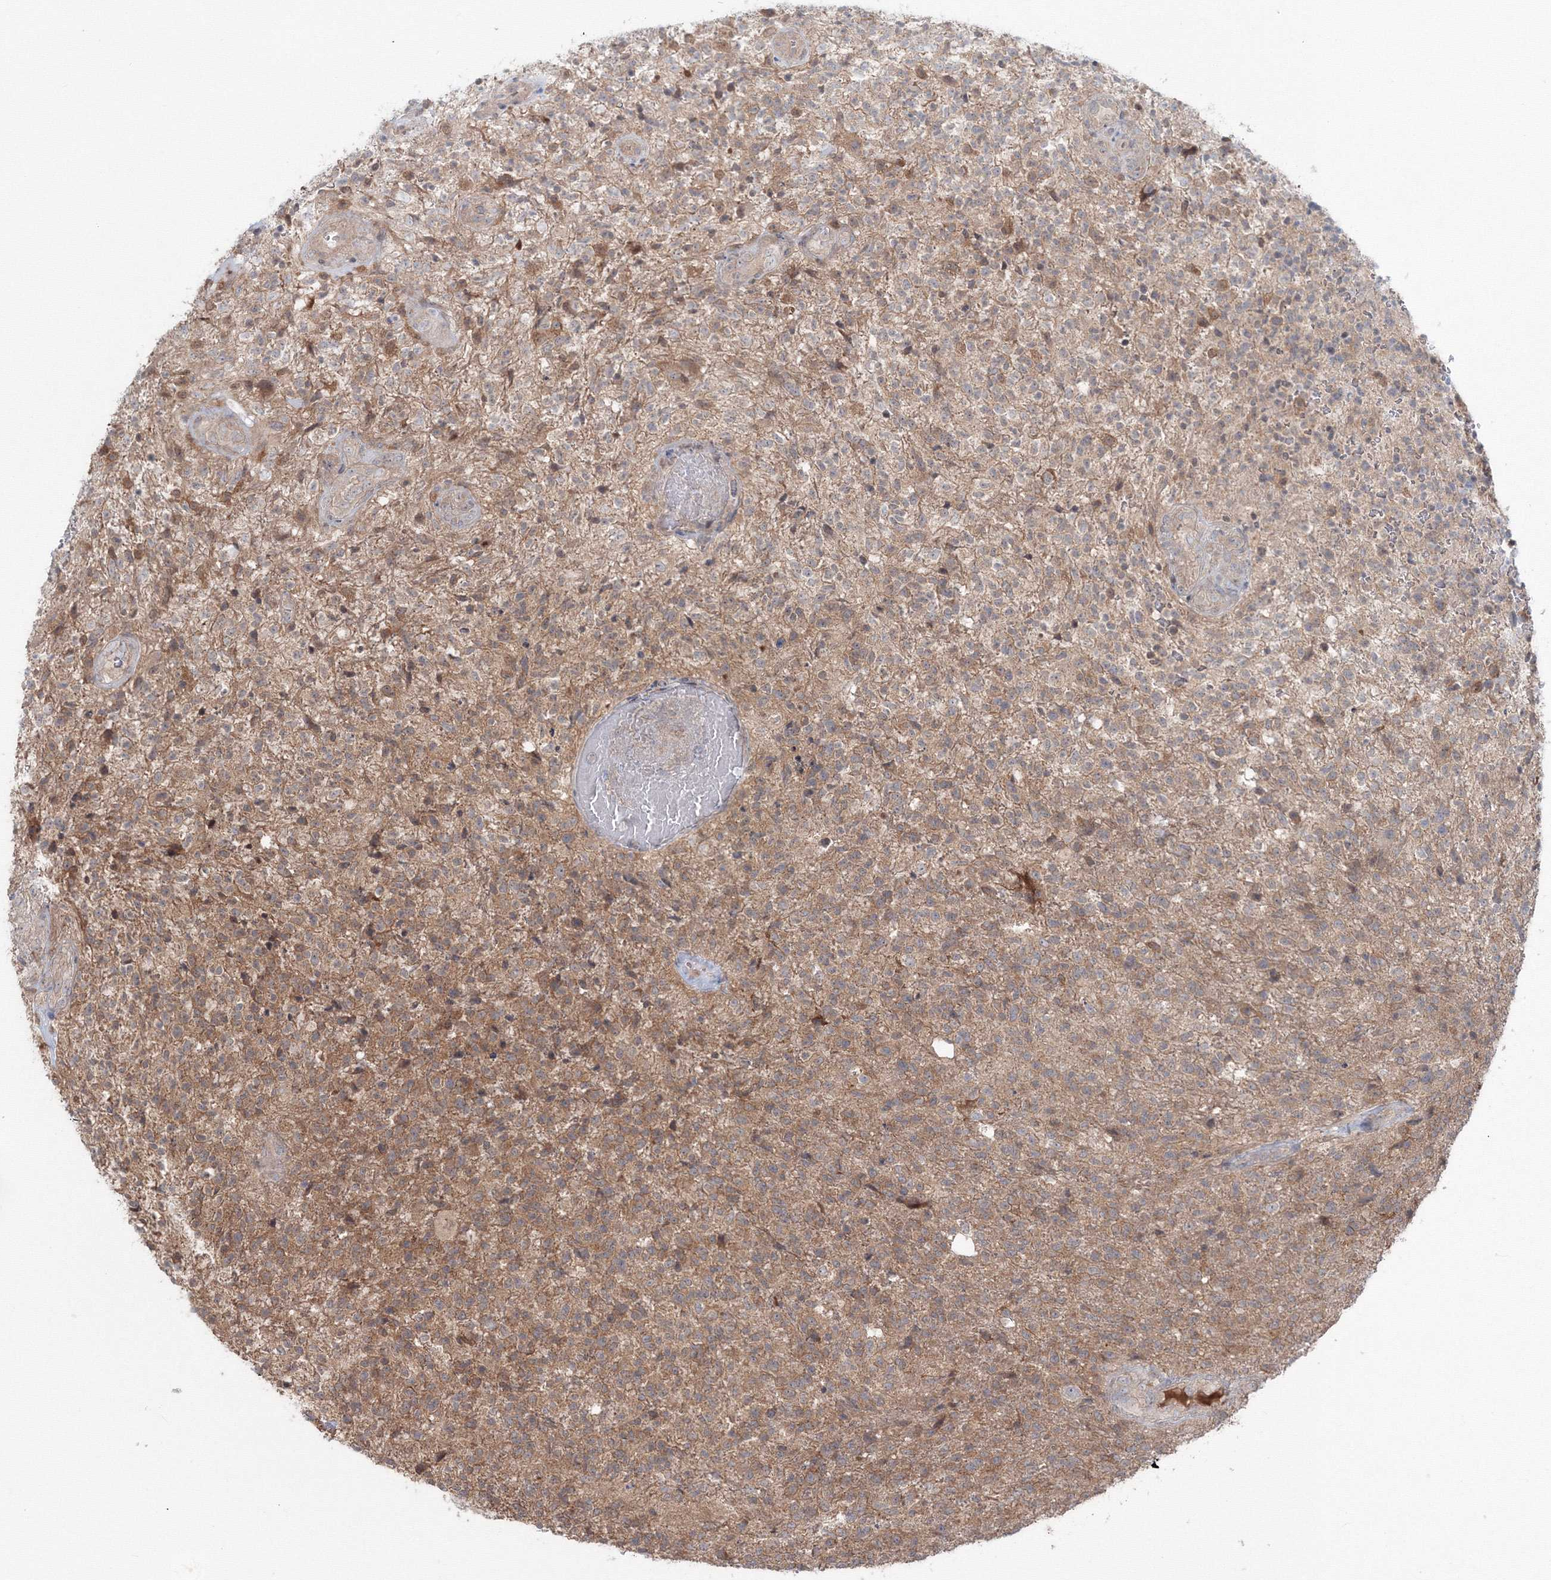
{"staining": {"intensity": "moderate", "quantity": ">75%", "location": "cytoplasmic/membranous"}, "tissue": "glioma", "cell_type": "Tumor cells", "image_type": "cancer", "snomed": [{"axis": "morphology", "description": "Glioma, malignant, High grade"}, {"axis": "topography", "description": "Brain"}], "caption": "This micrograph reveals immunohistochemistry staining of human glioma, with medium moderate cytoplasmic/membranous expression in about >75% of tumor cells.", "gene": "MKRN2", "patient": {"sex": "male", "age": 56}}